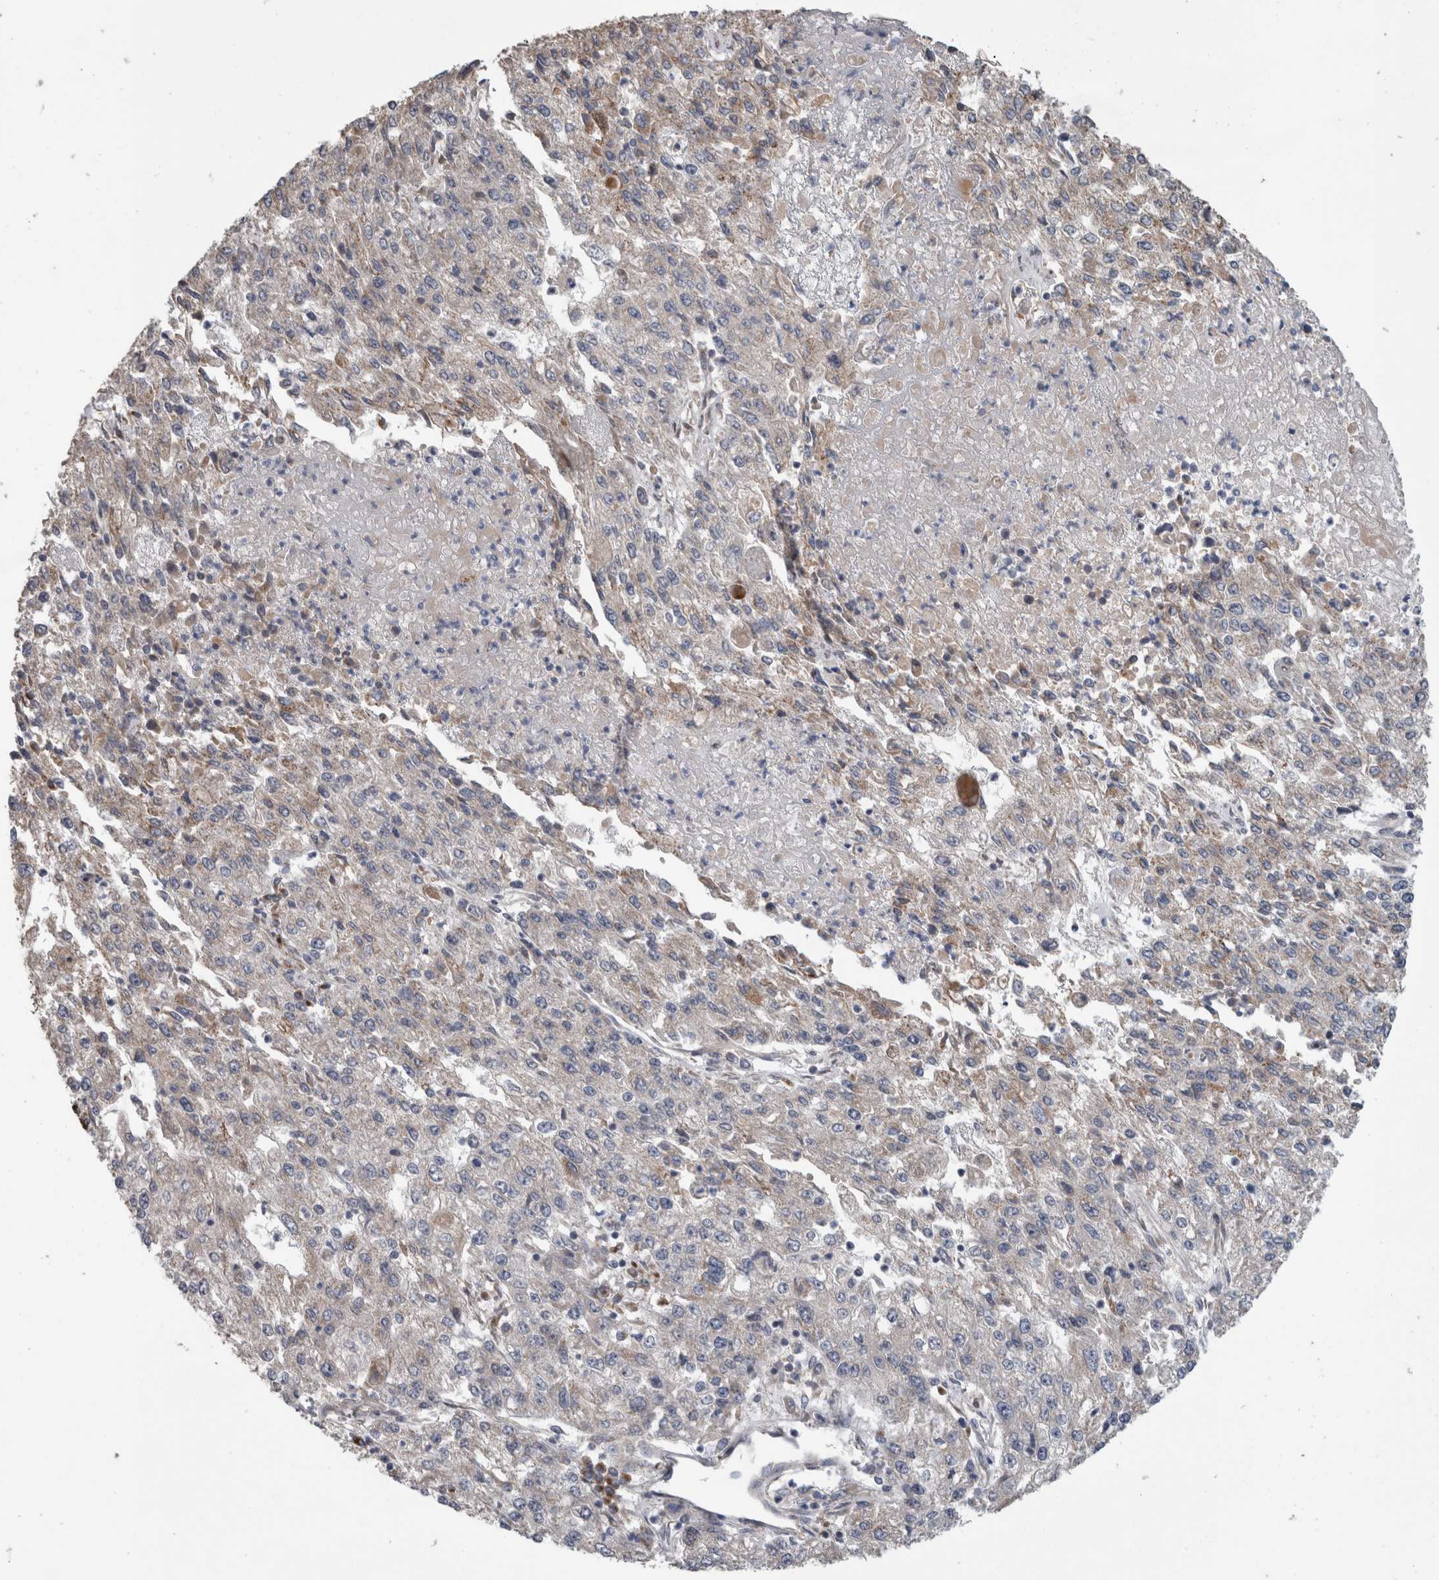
{"staining": {"intensity": "weak", "quantity": "<25%", "location": "cytoplasmic/membranous"}, "tissue": "endometrial cancer", "cell_type": "Tumor cells", "image_type": "cancer", "snomed": [{"axis": "morphology", "description": "Adenocarcinoma, NOS"}, {"axis": "topography", "description": "Endometrium"}], "caption": "Endometrial cancer was stained to show a protein in brown. There is no significant expression in tumor cells.", "gene": "TRIM5", "patient": {"sex": "female", "age": 49}}